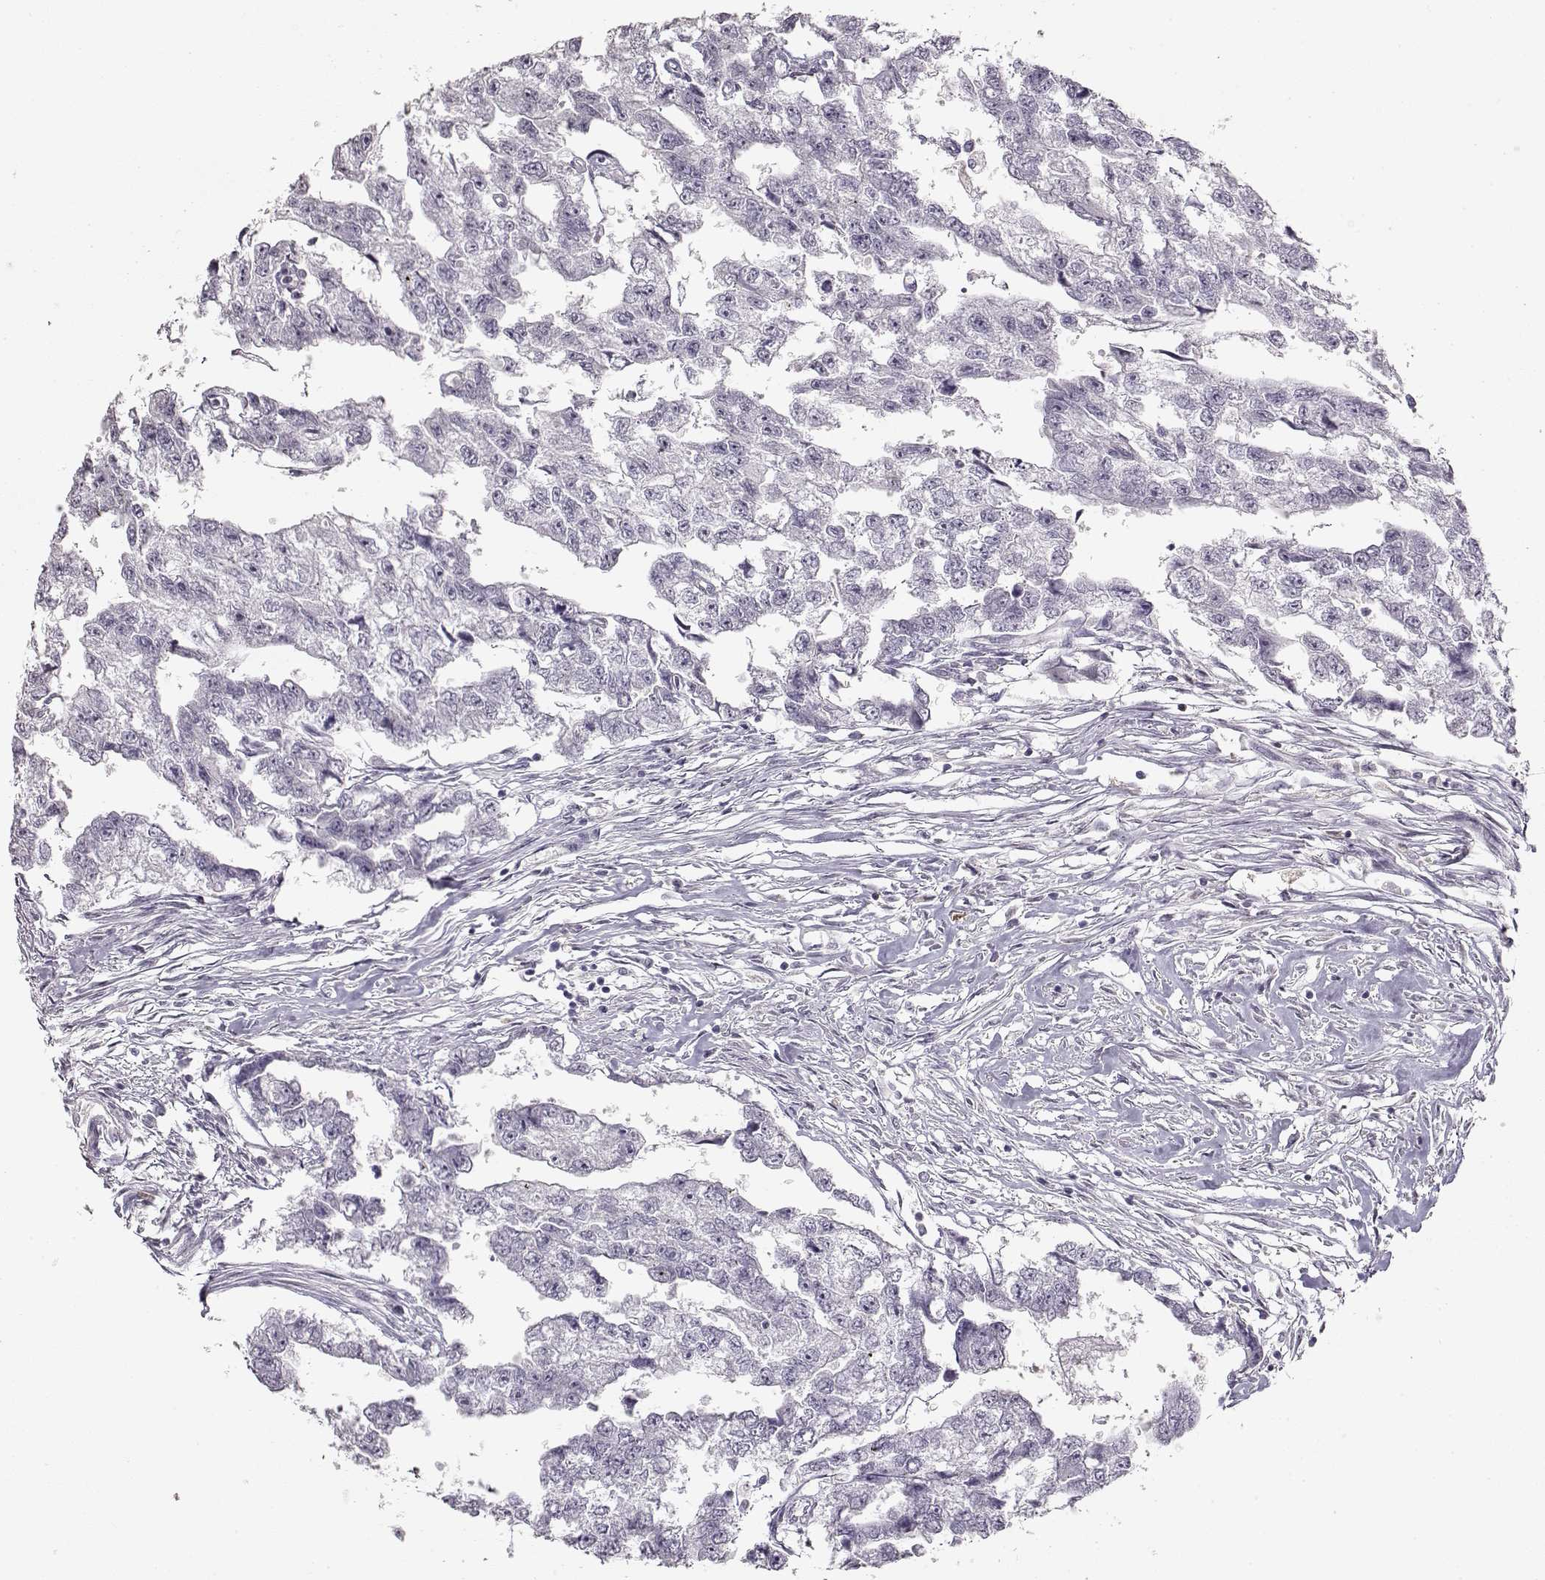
{"staining": {"intensity": "negative", "quantity": "none", "location": "none"}, "tissue": "testis cancer", "cell_type": "Tumor cells", "image_type": "cancer", "snomed": [{"axis": "morphology", "description": "Carcinoma, Embryonal, NOS"}, {"axis": "morphology", "description": "Teratoma, malignant, NOS"}, {"axis": "topography", "description": "Testis"}], "caption": "The IHC photomicrograph has no significant positivity in tumor cells of testis cancer tissue.", "gene": "S100B", "patient": {"sex": "male", "age": 44}}